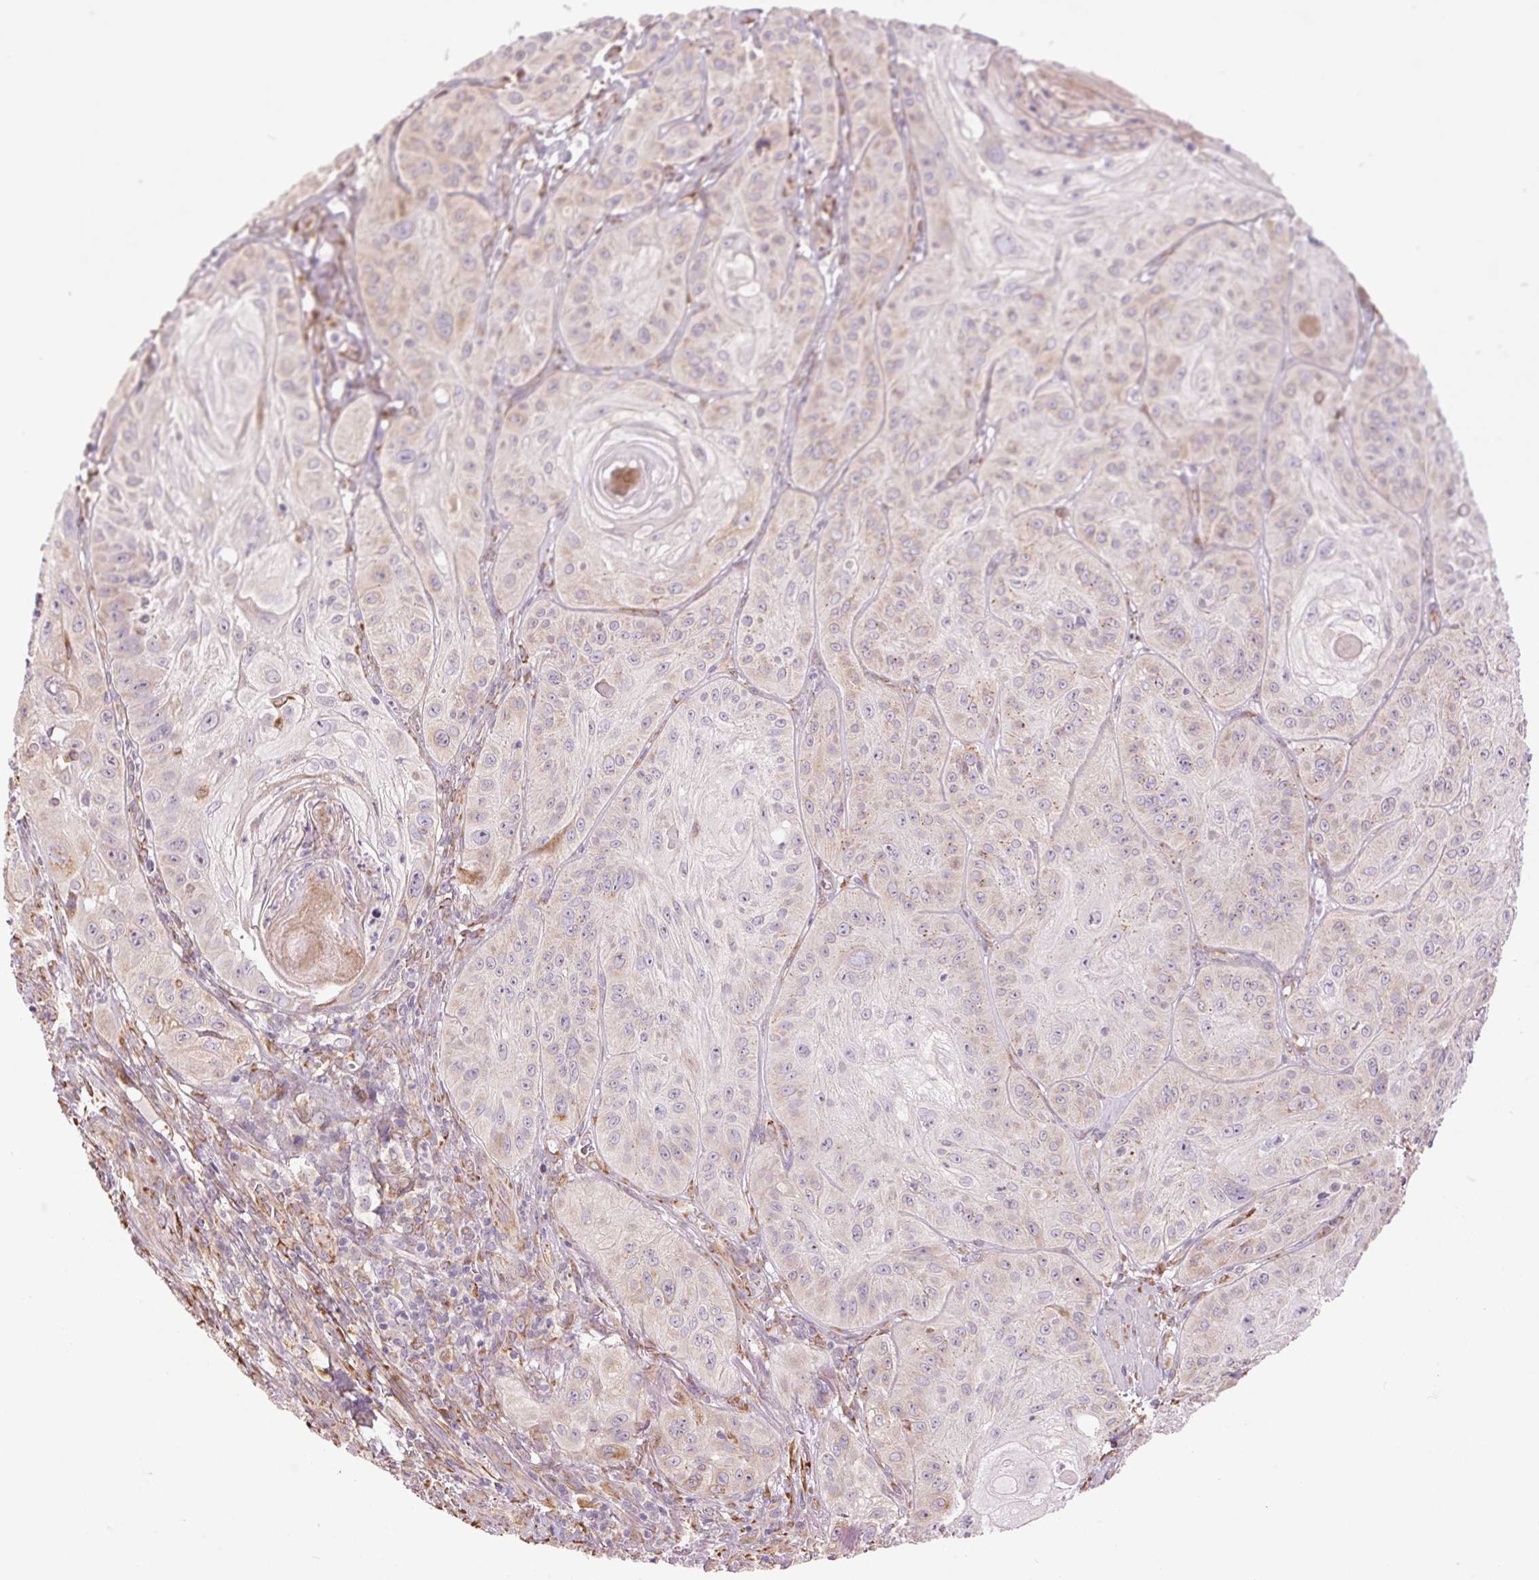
{"staining": {"intensity": "negative", "quantity": "none", "location": "none"}, "tissue": "skin cancer", "cell_type": "Tumor cells", "image_type": "cancer", "snomed": [{"axis": "morphology", "description": "Squamous cell carcinoma, NOS"}, {"axis": "topography", "description": "Skin"}], "caption": "The histopathology image displays no staining of tumor cells in skin cancer (squamous cell carcinoma).", "gene": "METTL17", "patient": {"sex": "male", "age": 85}}